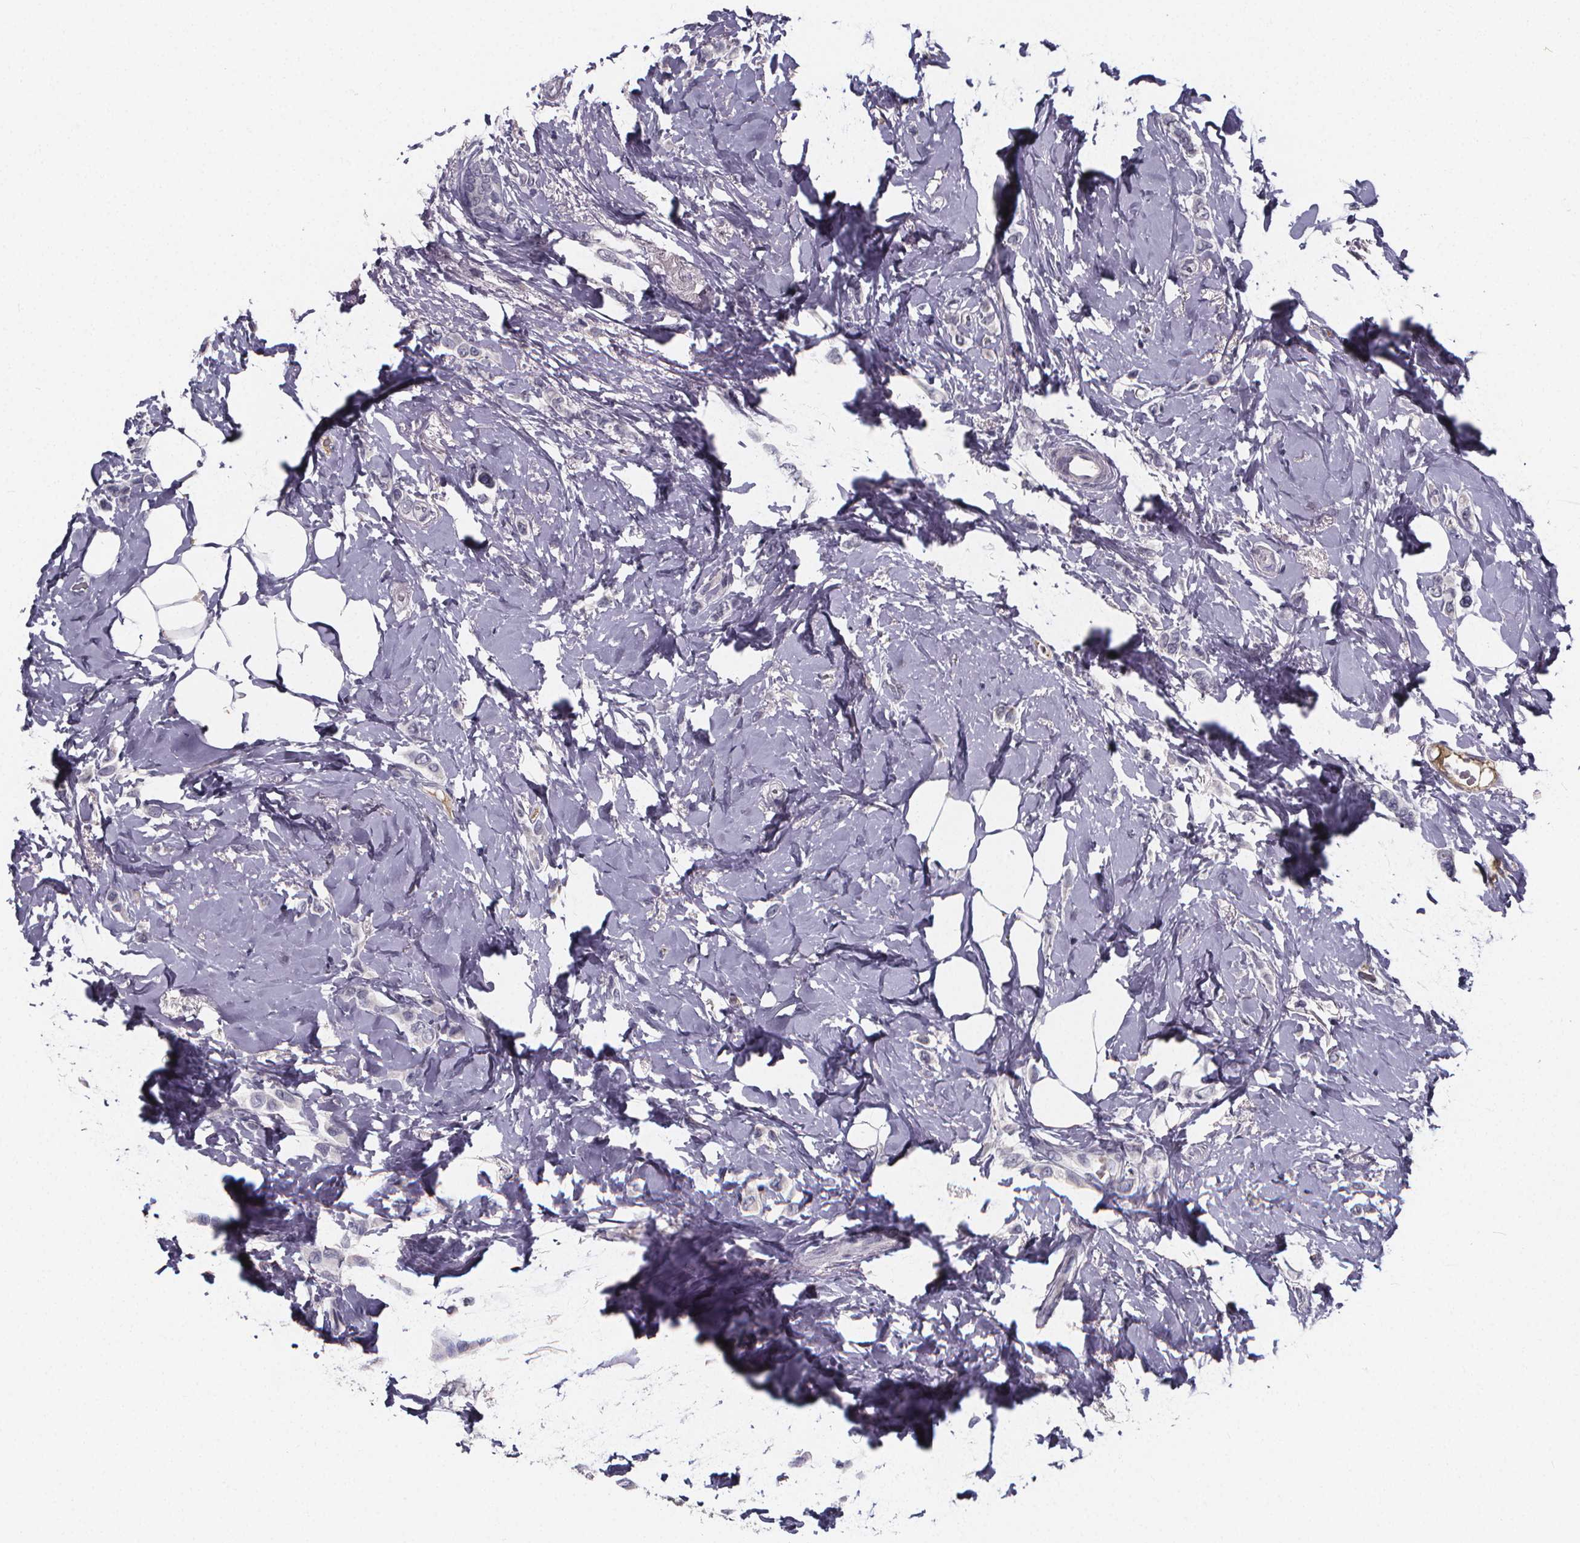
{"staining": {"intensity": "negative", "quantity": "none", "location": "none"}, "tissue": "breast cancer", "cell_type": "Tumor cells", "image_type": "cancer", "snomed": [{"axis": "morphology", "description": "Lobular carcinoma"}, {"axis": "topography", "description": "Breast"}], "caption": "Tumor cells are negative for brown protein staining in lobular carcinoma (breast). Brightfield microscopy of immunohistochemistry stained with DAB (brown) and hematoxylin (blue), captured at high magnification.", "gene": "AGT", "patient": {"sex": "female", "age": 66}}